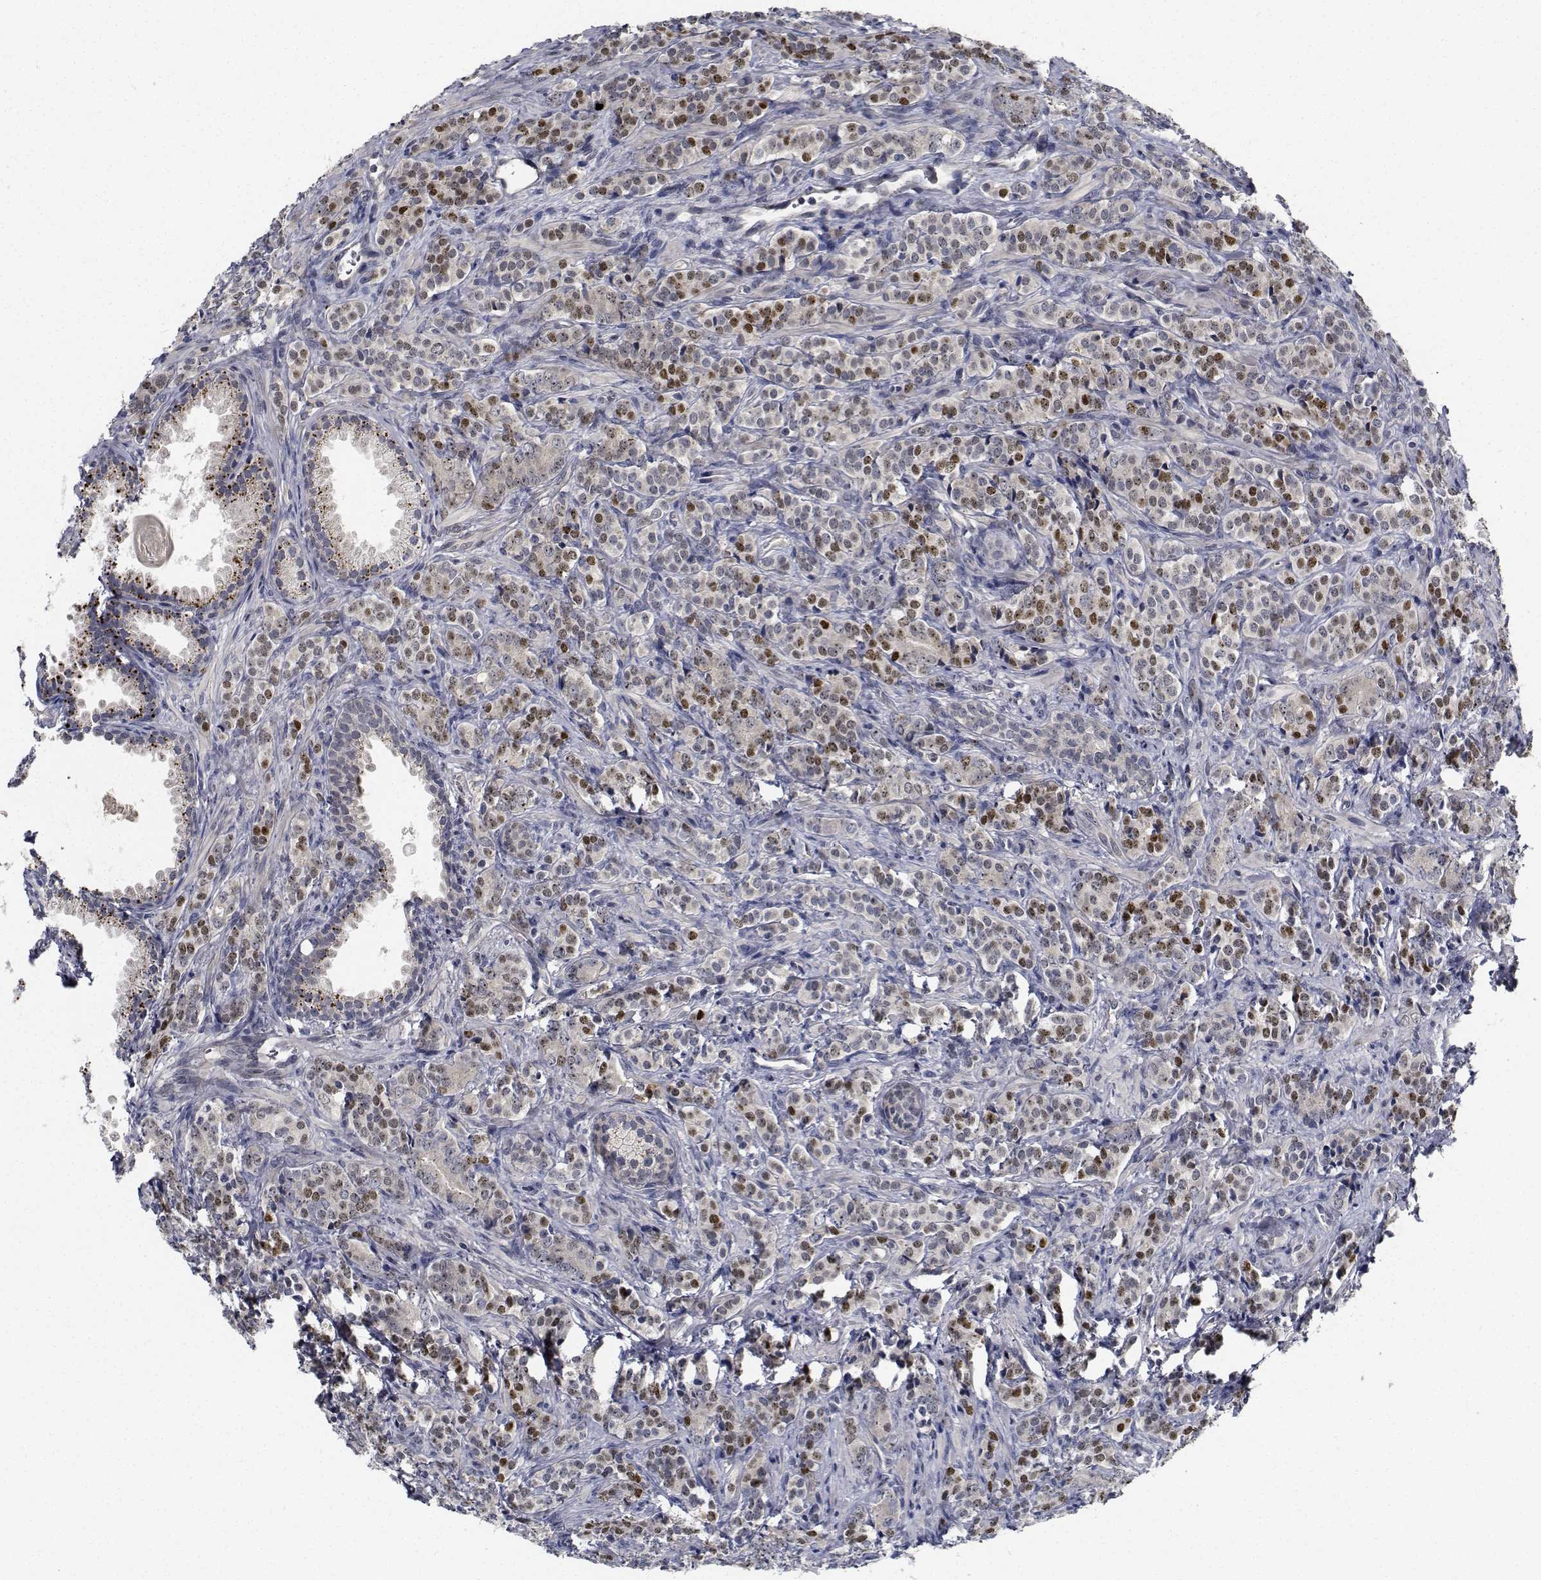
{"staining": {"intensity": "moderate", "quantity": ">75%", "location": "nuclear"}, "tissue": "prostate cancer", "cell_type": "Tumor cells", "image_type": "cancer", "snomed": [{"axis": "morphology", "description": "Adenocarcinoma, High grade"}, {"axis": "topography", "description": "Prostate"}], "caption": "The photomicrograph shows staining of prostate cancer, revealing moderate nuclear protein expression (brown color) within tumor cells. (Stains: DAB (3,3'-diaminobenzidine) in brown, nuclei in blue, Microscopy: brightfield microscopy at high magnification).", "gene": "NVL", "patient": {"sex": "male", "age": 84}}